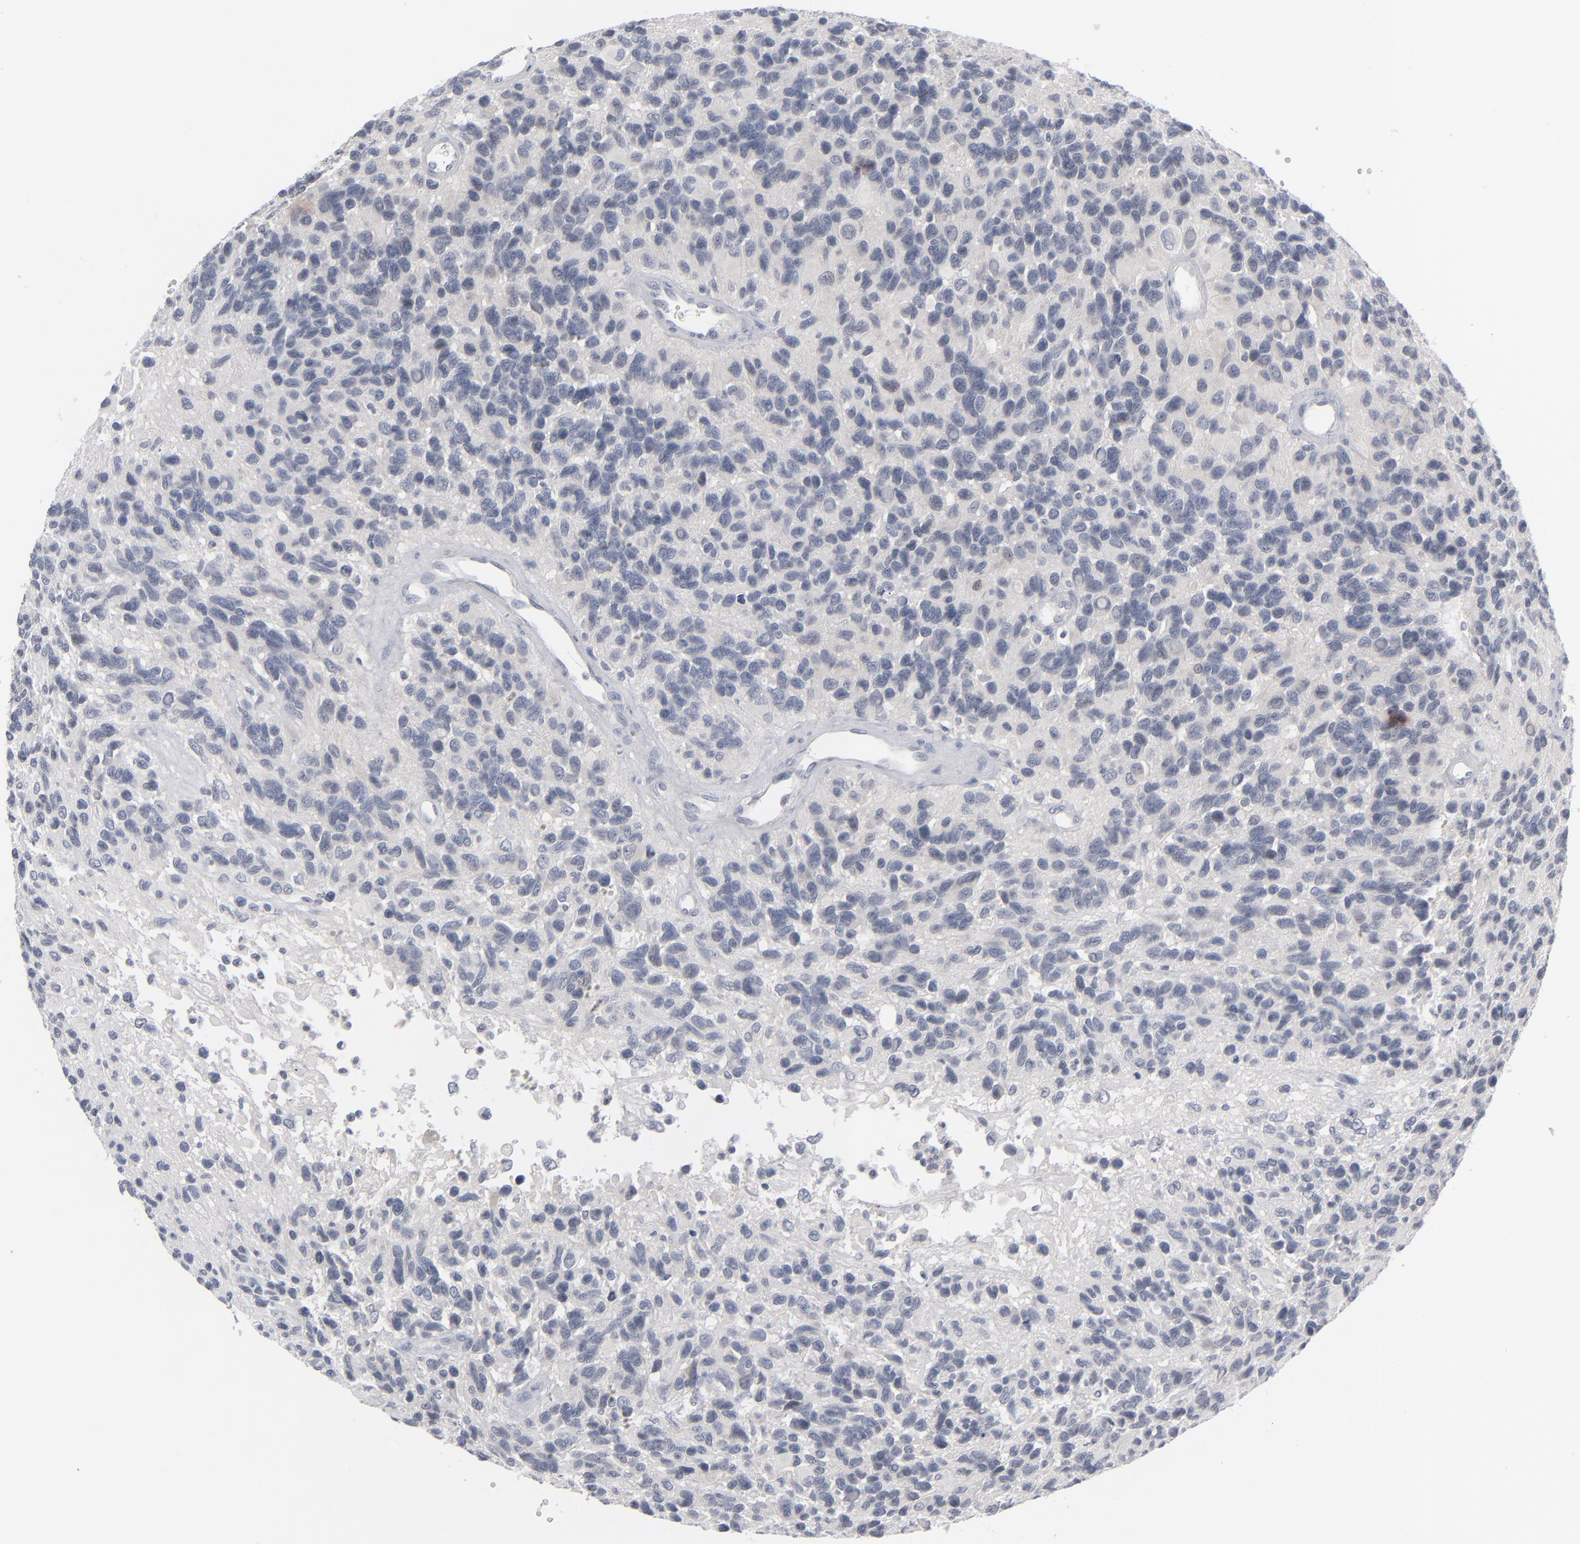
{"staining": {"intensity": "negative", "quantity": "none", "location": "none"}, "tissue": "glioma", "cell_type": "Tumor cells", "image_type": "cancer", "snomed": [{"axis": "morphology", "description": "Glioma, malignant, High grade"}, {"axis": "topography", "description": "Brain"}], "caption": "Immunohistochemical staining of human glioma exhibits no significant staining in tumor cells. The staining is performed using DAB brown chromogen with nuclei counter-stained in using hematoxylin.", "gene": "POF1B", "patient": {"sex": "male", "age": 77}}